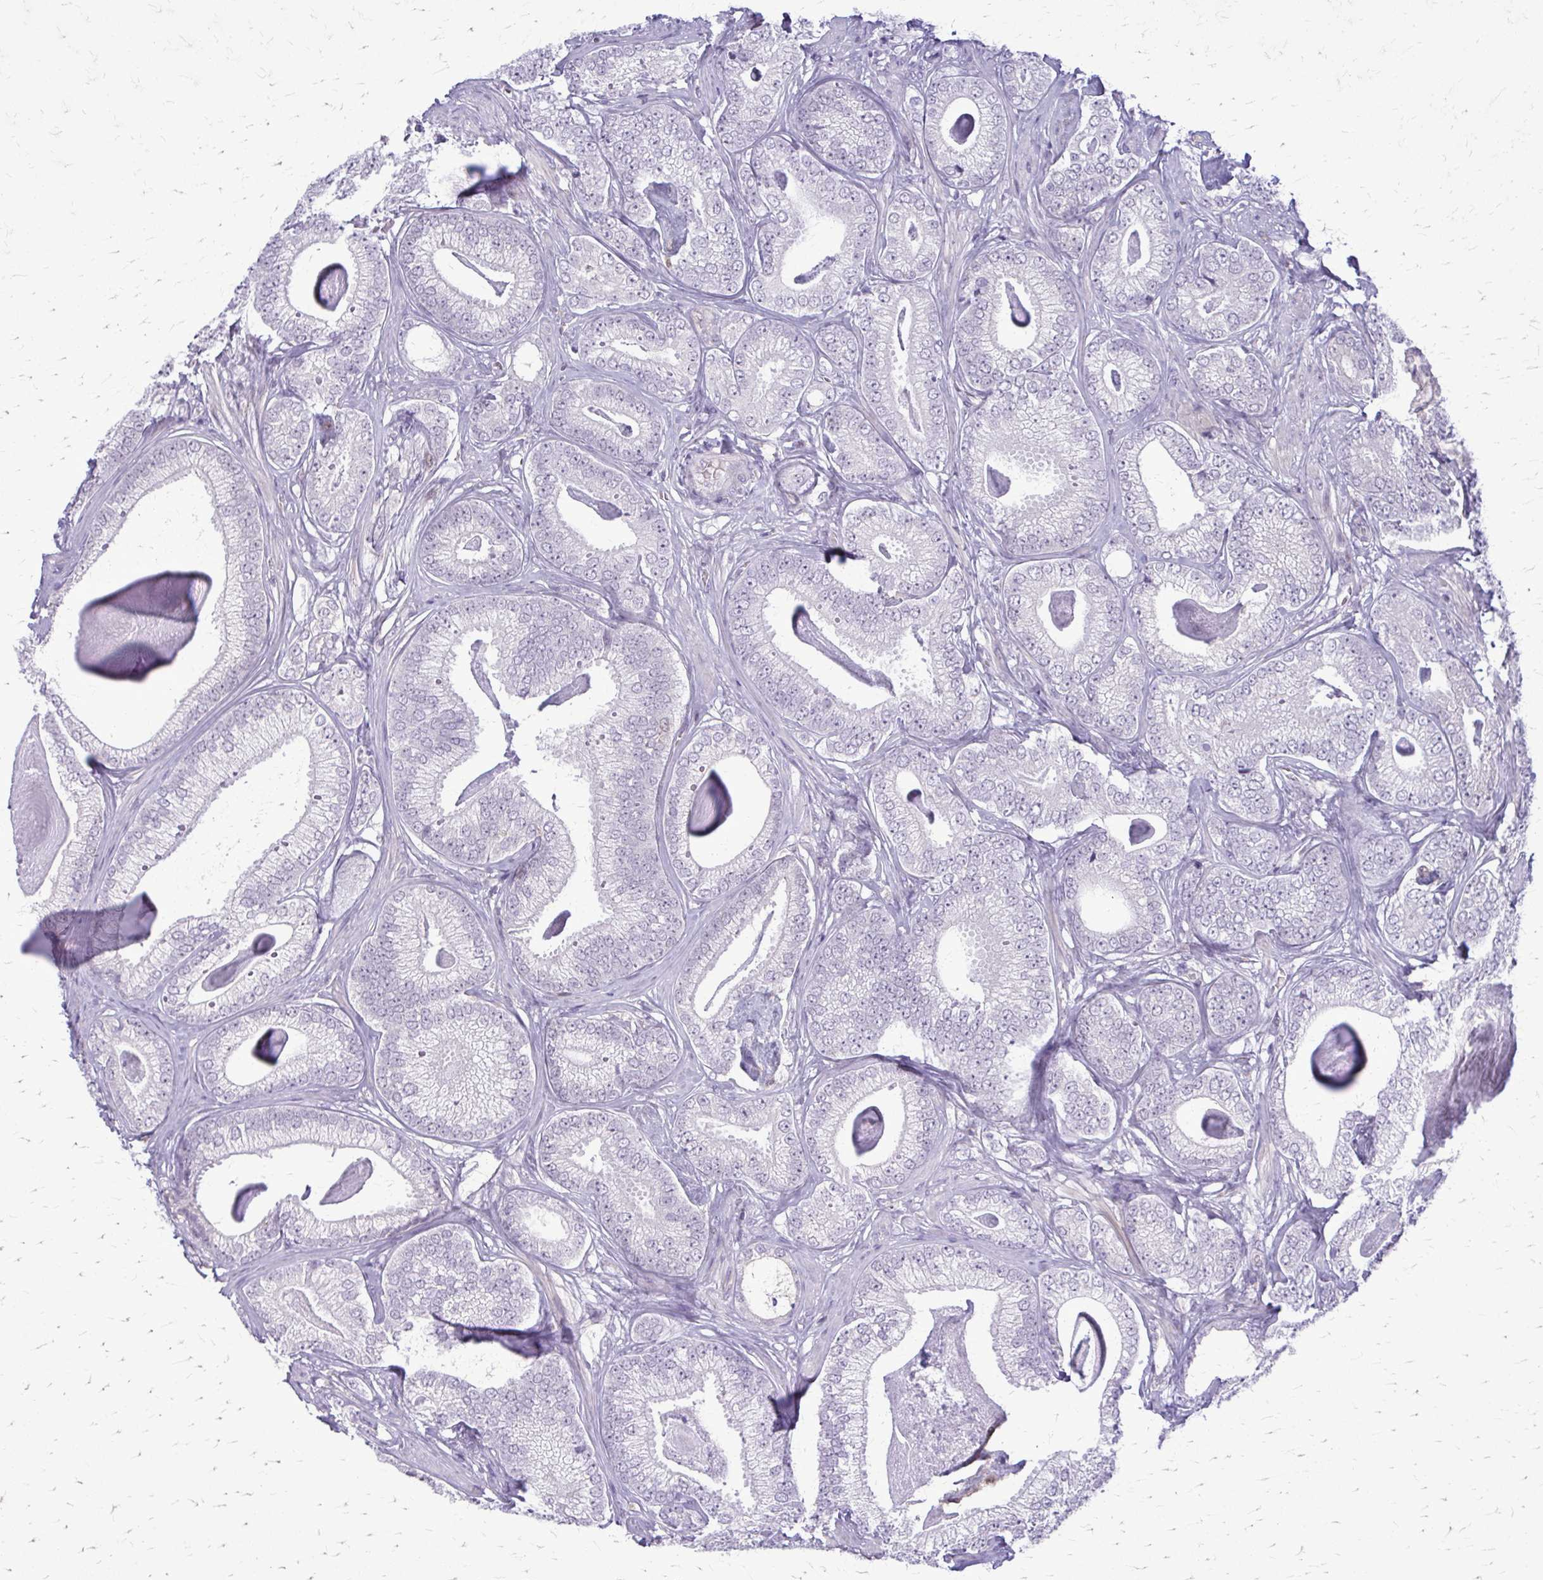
{"staining": {"intensity": "negative", "quantity": "none", "location": "none"}, "tissue": "prostate cancer", "cell_type": "Tumor cells", "image_type": "cancer", "snomed": [{"axis": "morphology", "description": "Adenocarcinoma, Low grade"}, {"axis": "topography", "description": "Prostate"}], "caption": "A micrograph of low-grade adenocarcinoma (prostate) stained for a protein displays no brown staining in tumor cells.", "gene": "GLRX", "patient": {"sex": "male", "age": 63}}